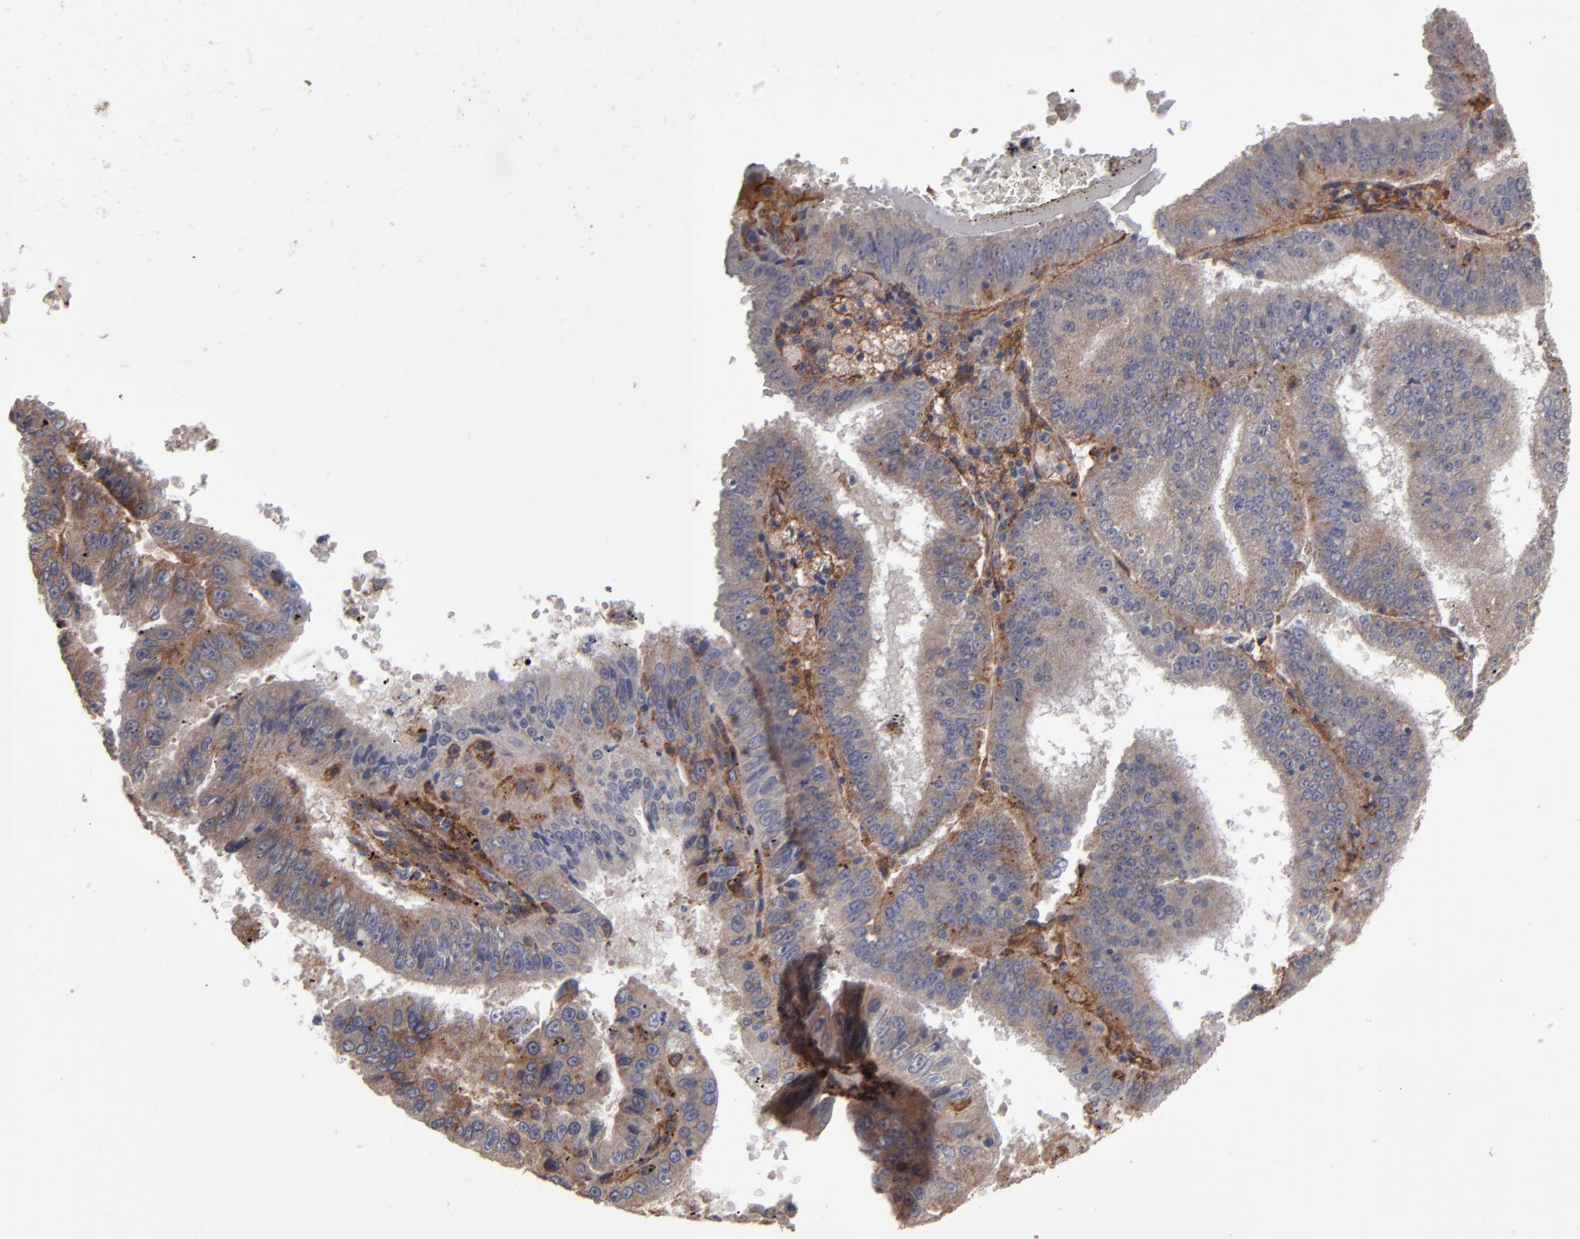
{"staining": {"intensity": "moderate", "quantity": "25%-75%", "location": "cytoplasmic/membranous"}, "tissue": "endometrial cancer", "cell_type": "Tumor cells", "image_type": "cancer", "snomed": [{"axis": "morphology", "description": "Adenocarcinoma, NOS"}, {"axis": "topography", "description": "Endometrium"}], "caption": "Immunohistochemical staining of endometrial adenocarcinoma exhibits medium levels of moderate cytoplasmic/membranous protein staining in about 25%-75% of tumor cells. The staining was performed using DAB to visualize the protein expression in brown, while the nuclei were stained in blue with hematoxylin (Magnification: 20x).", "gene": "ITGB5", "patient": {"sex": "female", "age": 66}}